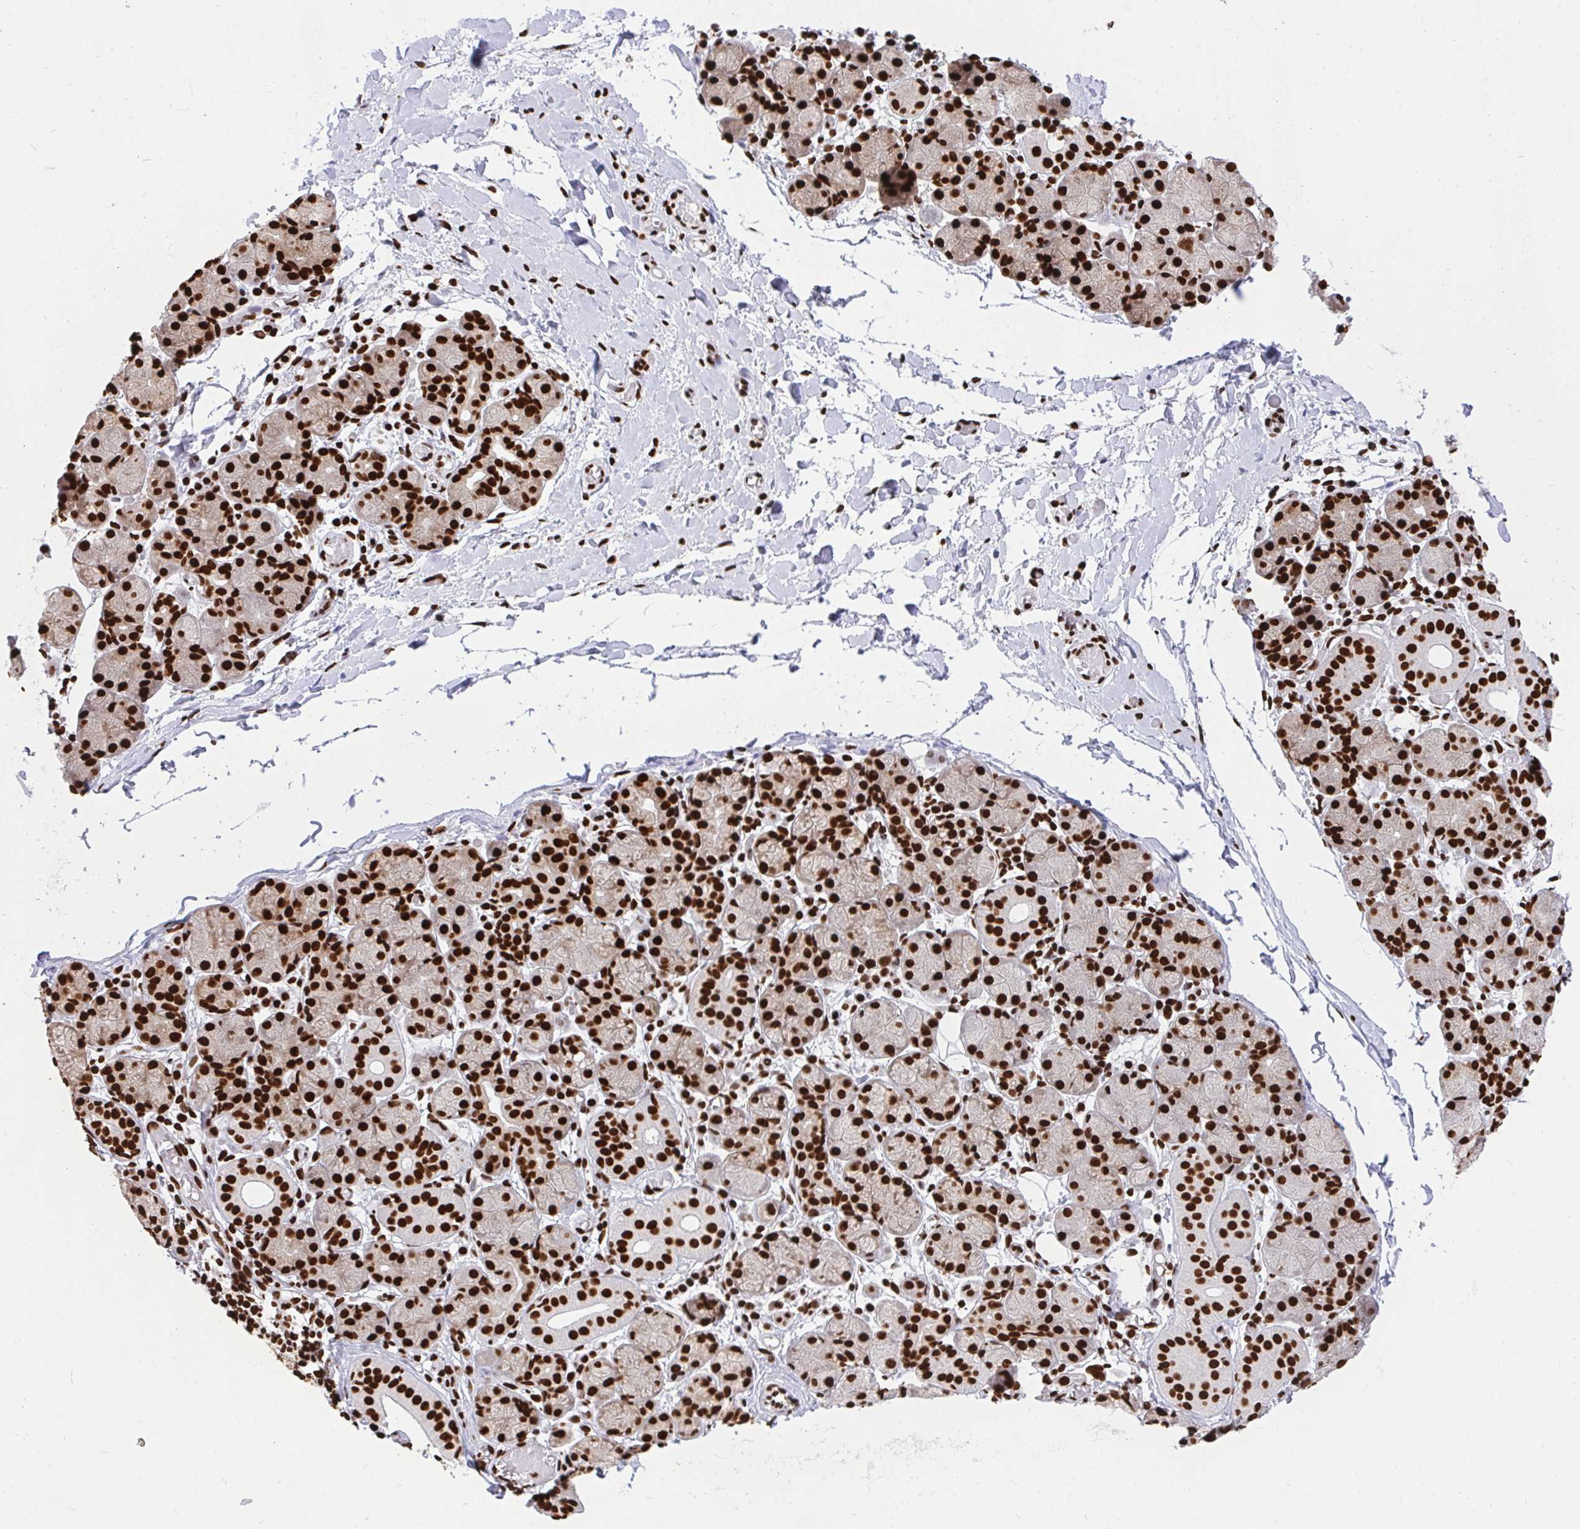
{"staining": {"intensity": "strong", "quantity": ">75%", "location": "nuclear"}, "tissue": "salivary gland", "cell_type": "Glandular cells", "image_type": "normal", "snomed": [{"axis": "morphology", "description": "Normal tissue, NOS"}, {"axis": "topography", "description": "Salivary gland"}], "caption": "Salivary gland stained with DAB (3,3'-diaminobenzidine) immunohistochemistry (IHC) reveals high levels of strong nuclear staining in about >75% of glandular cells.", "gene": "HNRNPL", "patient": {"sex": "female", "age": 24}}